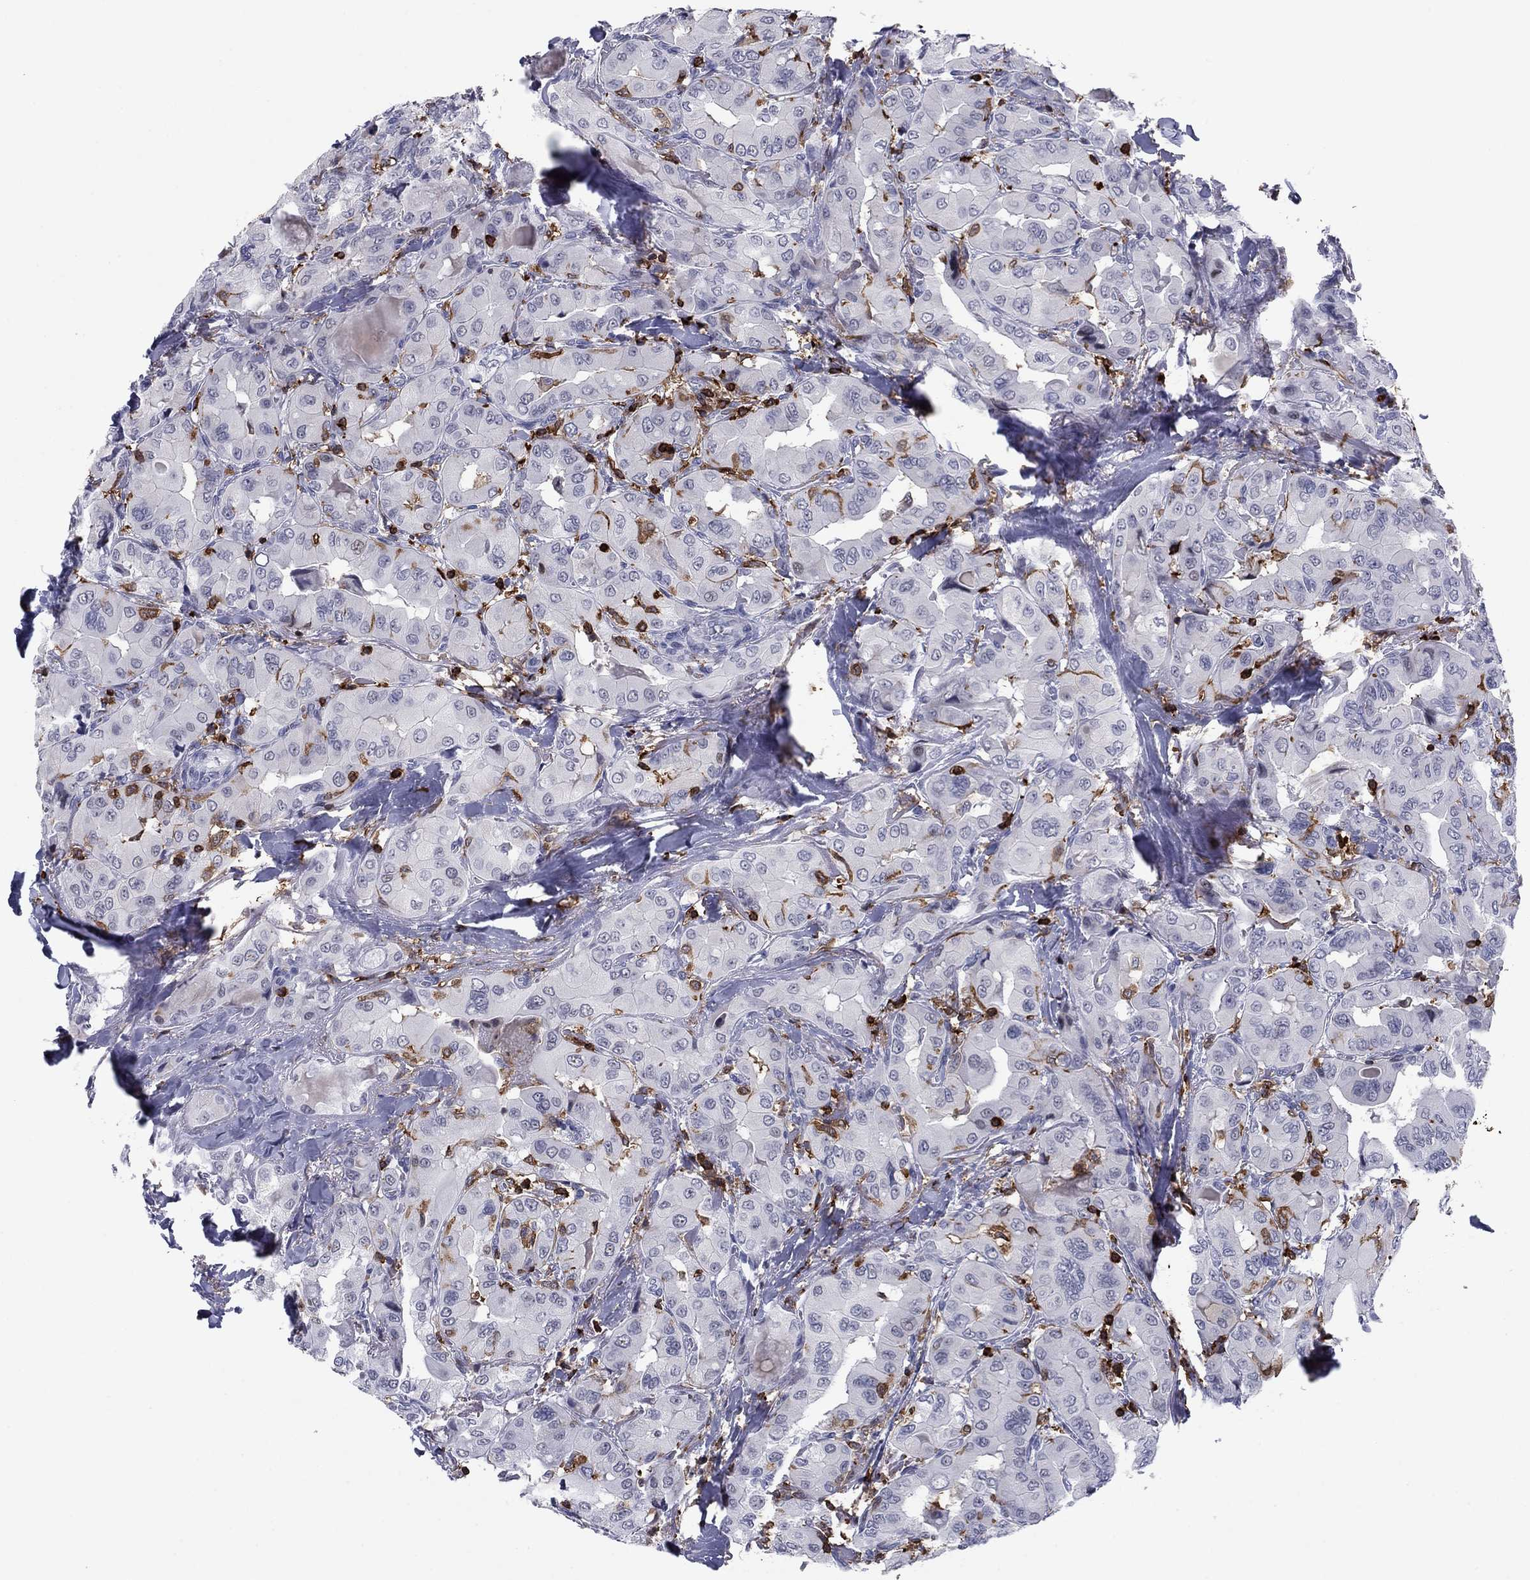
{"staining": {"intensity": "negative", "quantity": "none", "location": "none"}, "tissue": "thyroid cancer", "cell_type": "Tumor cells", "image_type": "cancer", "snomed": [{"axis": "morphology", "description": "Normal tissue, NOS"}, {"axis": "morphology", "description": "Papillary adenocarcinoma, NOS"}, {"axis": "topography", "description": "Thyroid gland"}], "caption": "Immunohistochemistry of human thyroid papillary adenocarcinoma shows no staining in tumor cells.", "gene": "ARHGAP27", "patient": {"sex": "female", "age": 66}}